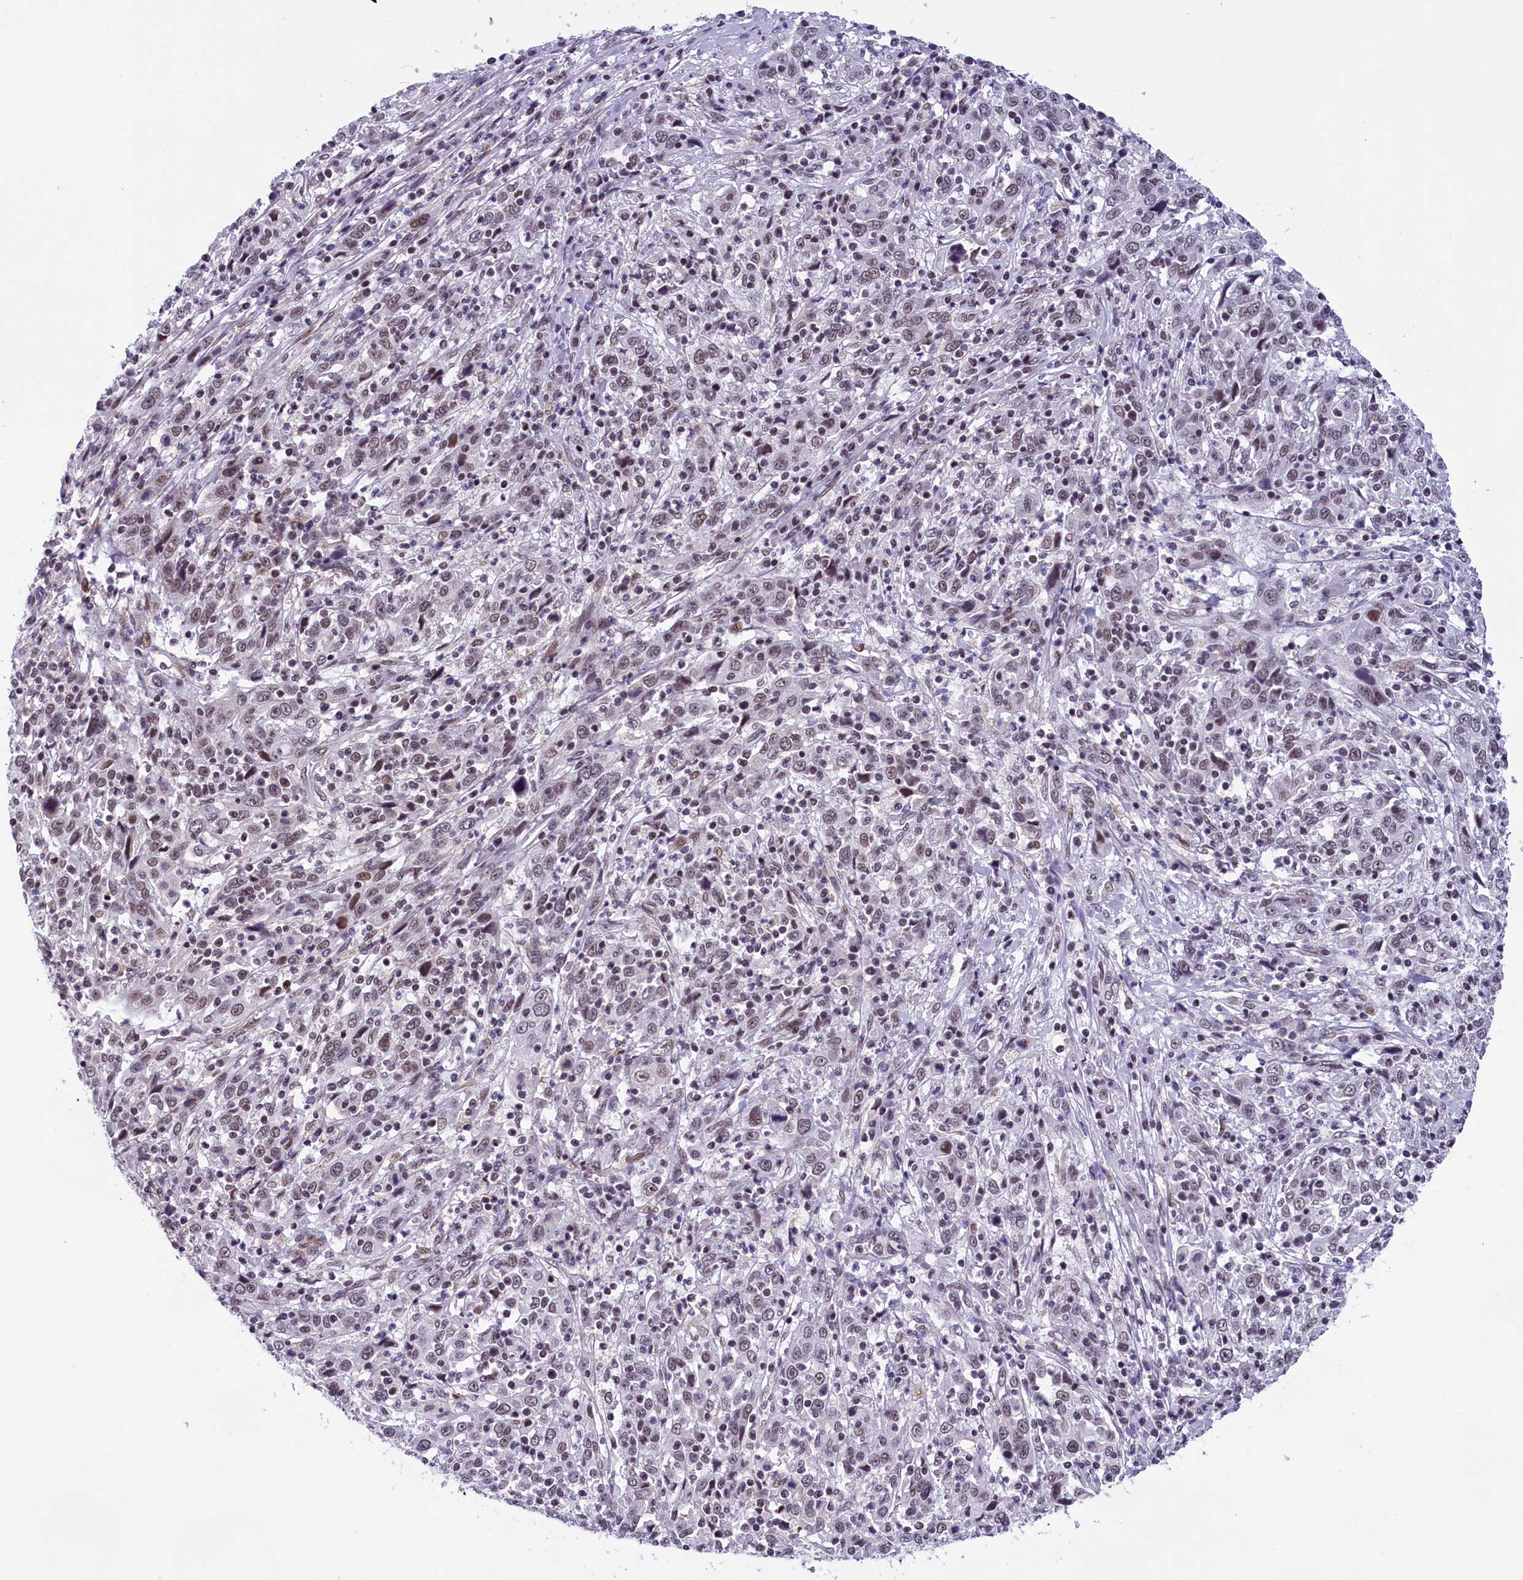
{"staining": {"intensity": "weak", "quantity": ">75%", "location": "nuclear"}, "tissue": "cervical cancer", "cell_type": "Tumor cells", "image_type": "cancer", "snomed": [{"axis": "morphology", "description": "Squamous cell carcinoma, NOS"}, {"axis": "topography", "description": "Cervix"}], "caption": "Human cervical cancer stained with a brown dye demonstrates weak nuclear positive staining in approximately >75% of tumor cells.", "gene": "CDYL2", "patient": {"sex": "female", "age": 46}}